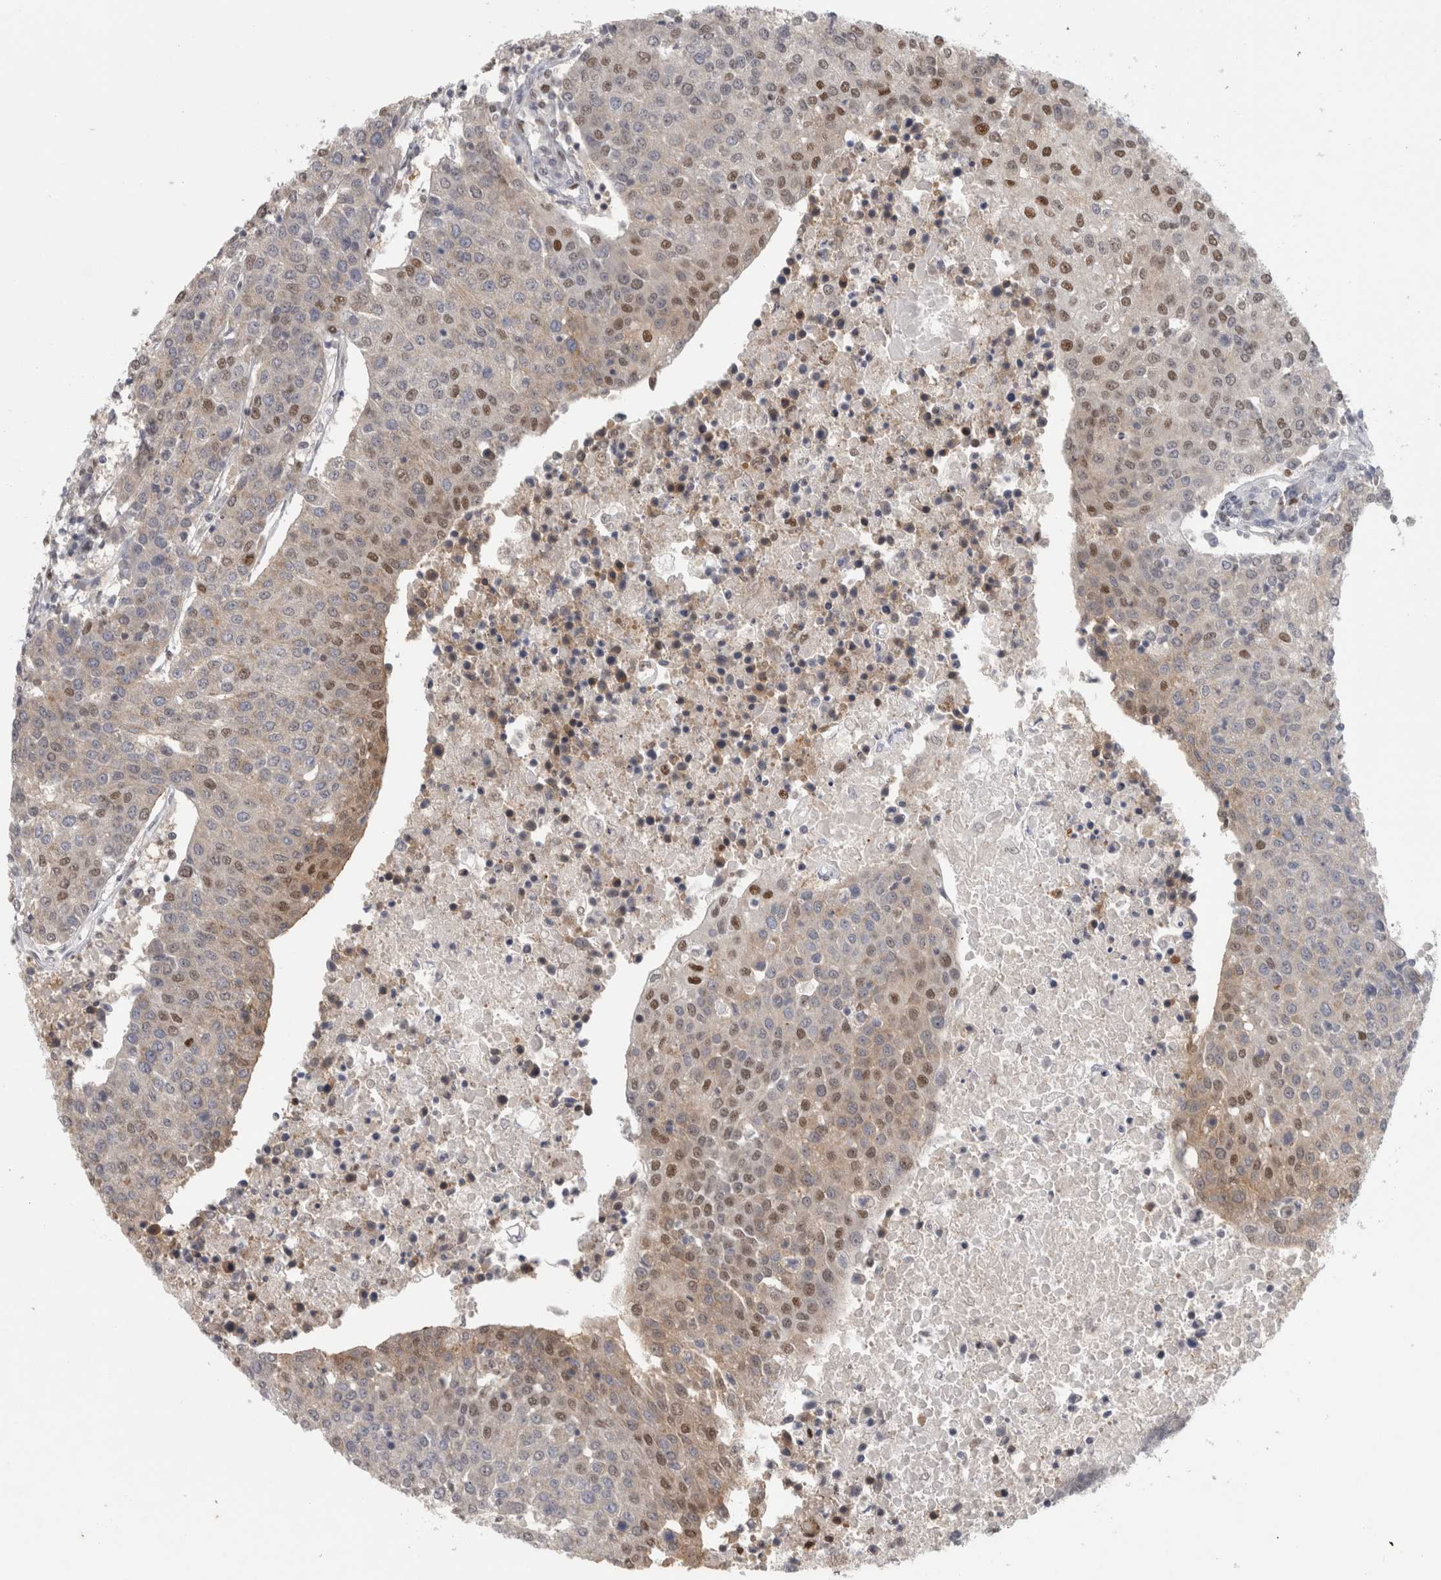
{"staining": {"intensity": "moderate", "quantity": "<25%", "location": "nuclear"}, "tissue": "urothelial cancer", "cell_type": "Tumor cells", "image_type": "cancer", "snomed": [{"axis": "morphology", "description": "Urothelial carcinoma, High grade"}, {"axis": "topography", "description": "Urinary bladder"}], "caption": "High-power microscopy captured an immunohistochemistry histopathology image of urothelial cancer, revealing moderate nuclear positivity in about <25% of tumor cells. Ihc stains the protein in brown and the nuclei are stained blue.", "gene": "SRARP", "patient": {"sex": "female", "age": 85}}